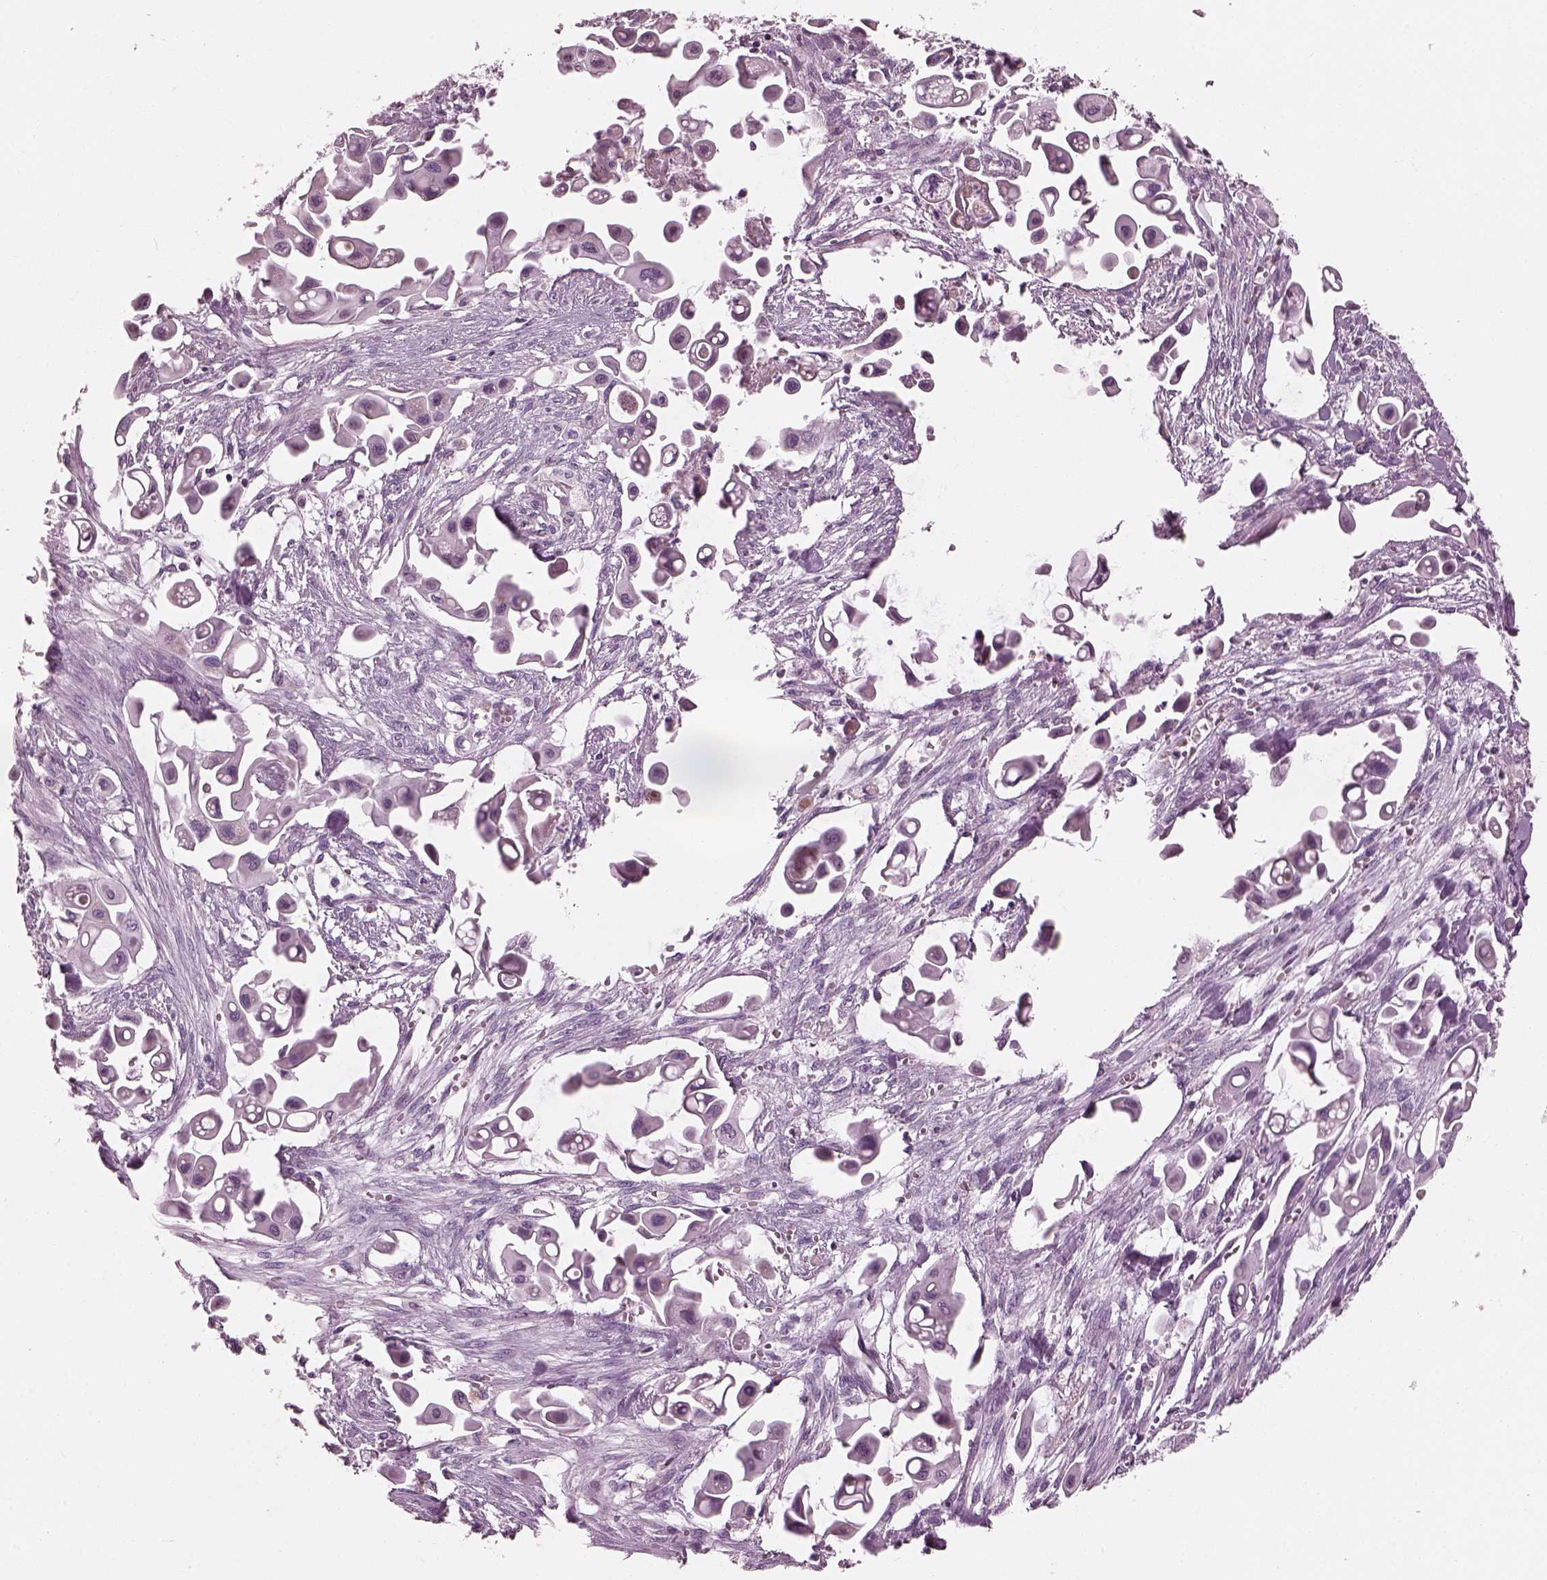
{"staining": {"intensity": "negative", "quantity": "none", "location": "none"}, "tissue": "pancreatic cancer", "cell_type": "Tumor cells", "image_type": "cancer", "snomed": [{"axis": "morphology", "description": "Adenocarcinoma, NOS"}, {"axis": "topography", "description": "Pancreas"}], "caption": "Protein analysis of pancreatic cancer (adenocarcinoma) demonstrates no significant expression in tumor cells.", "gene": "ATP5MF", "patient": {"sex": "male", "age": 50}}